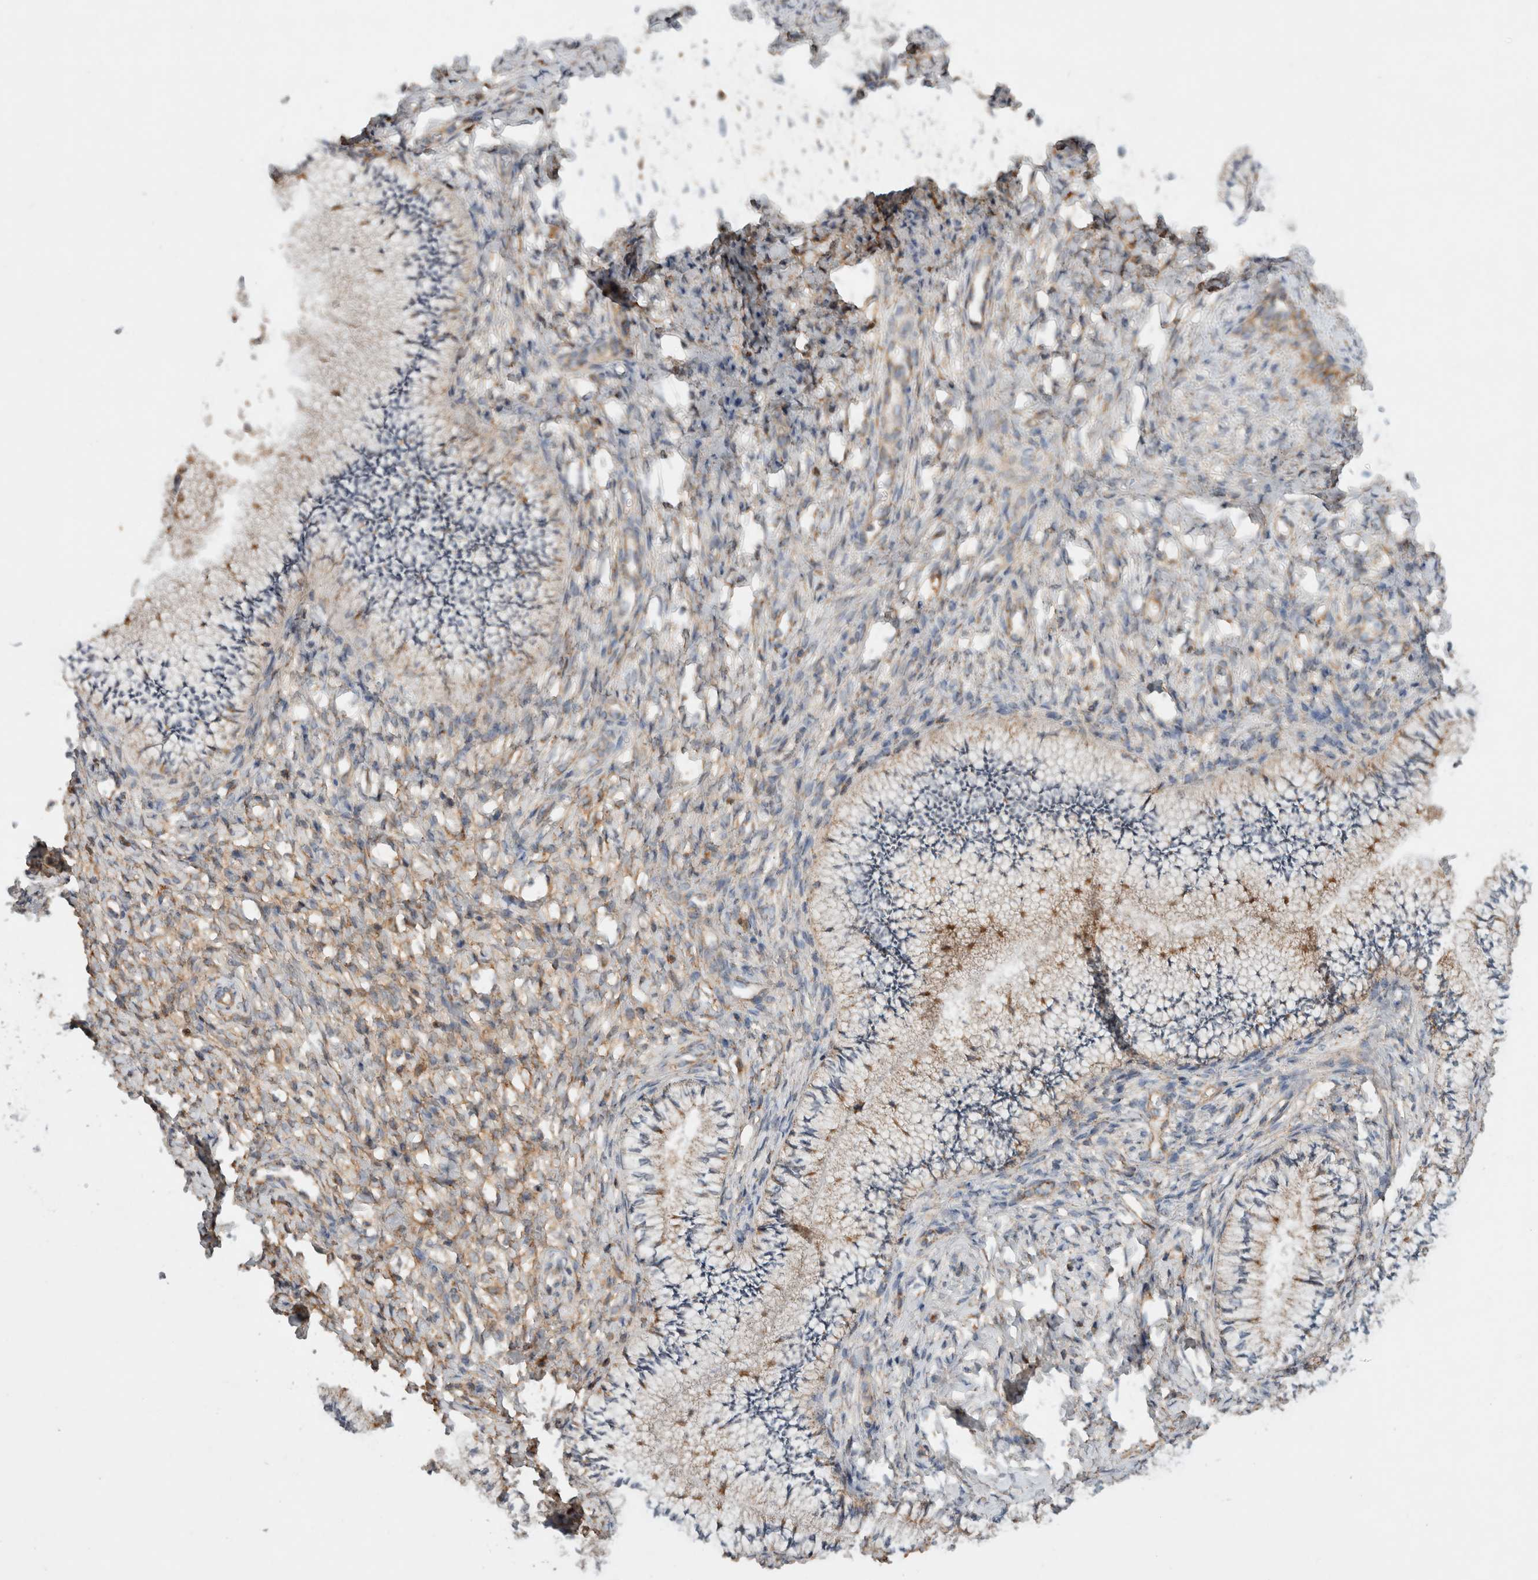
{"staining": {"intensity": "moderate", "quantity": ">75%", "location": "cytoplasmic/membranous"}, "tissue": "cervix", "cell_type": "Glandular cells", "image_type": "normal", "snomed": [{"axis": "morphology", "description": "Normal tissue, NOS"}, {"axis": "topography", "description": "Cervix"}], "caption": "Immunohistochemical staining of unremarkable cervix shows >75% levels of moderate cytoplasmic/membranous protein staining in approximately >75% of glandular cells.", "gene": "MRPS28", "patient": {"sex": "female", "age": 36}}